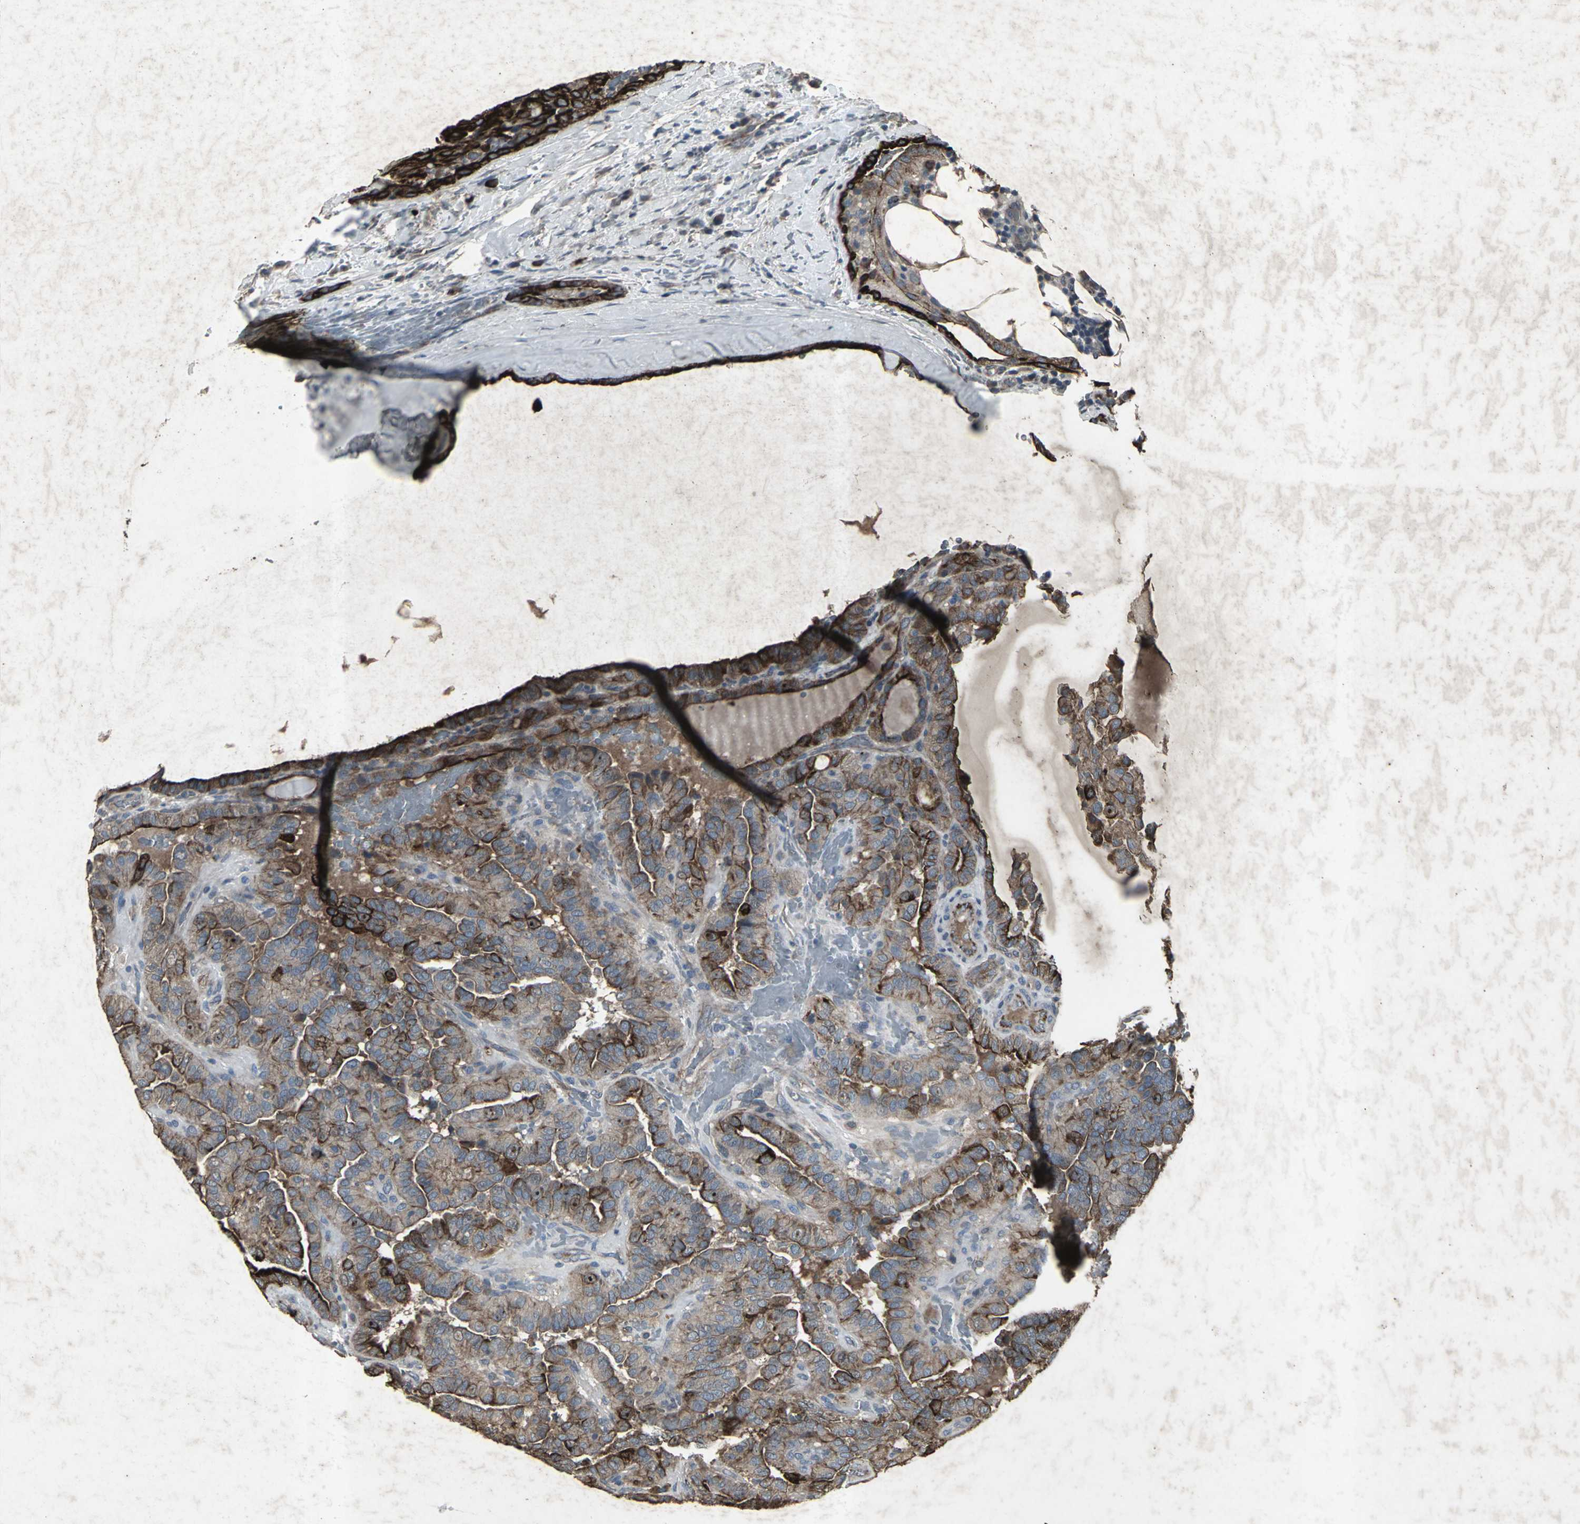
{"staining": {"intensity": "strong", "quantity": ">75%", "location": "cytoplasmic/membranous"}, "tissue": "thyroid cancer", "cell_type": "Tumor cells", "image_type": "cancer", "snomed": [{"axis": "morphology", "description": "Papillary adenocarcinoma, NOS"}, {"axis": "topography", "description": "Thyroid gland"}], "caption": "Tumor cells demonstrate strong cytoplasmic/membranous staining in approximately >75% of cells in thyroid cancer.", "gene": "CCR9", "patient": {"sex": "male", "age": 77}}